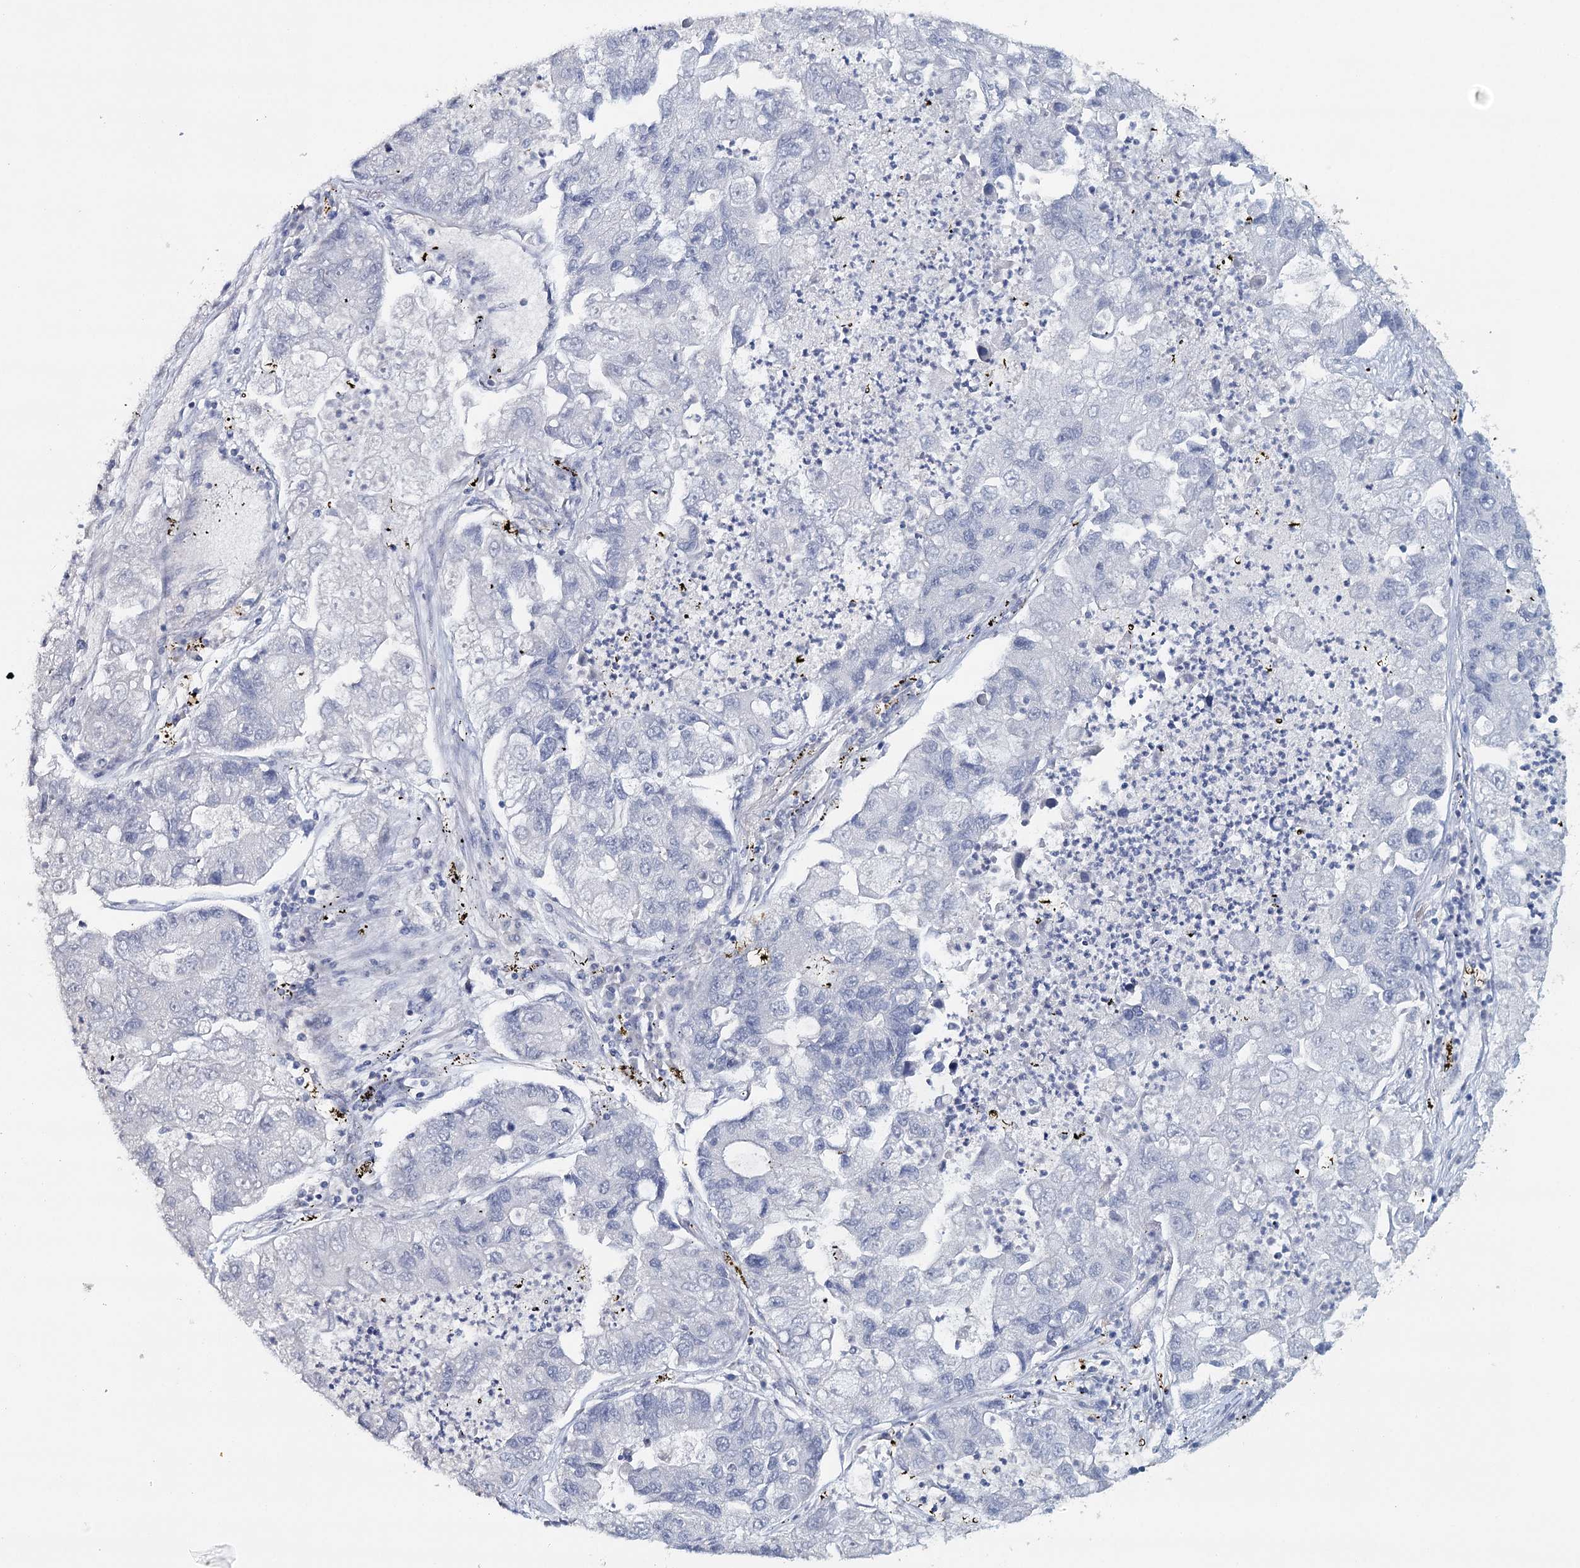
{"staining": {"intensity": "negative", "quantity": "none", "location": "none"}, "tissue": "lung cancer", "cell_type": "Tumor cells", "image_type": "cancer", "snomed": [{"axis": "morphology", "description": "Adenocarcinoma, NOS"}, {"axis": "topography", "description": "Lung"}], "caption": "Tumor cells are negative for protein expression in human lung cancer (adenocarcinoma).", "gene": "SYNPO", "patient": {"sex": "female", "age": 51}}